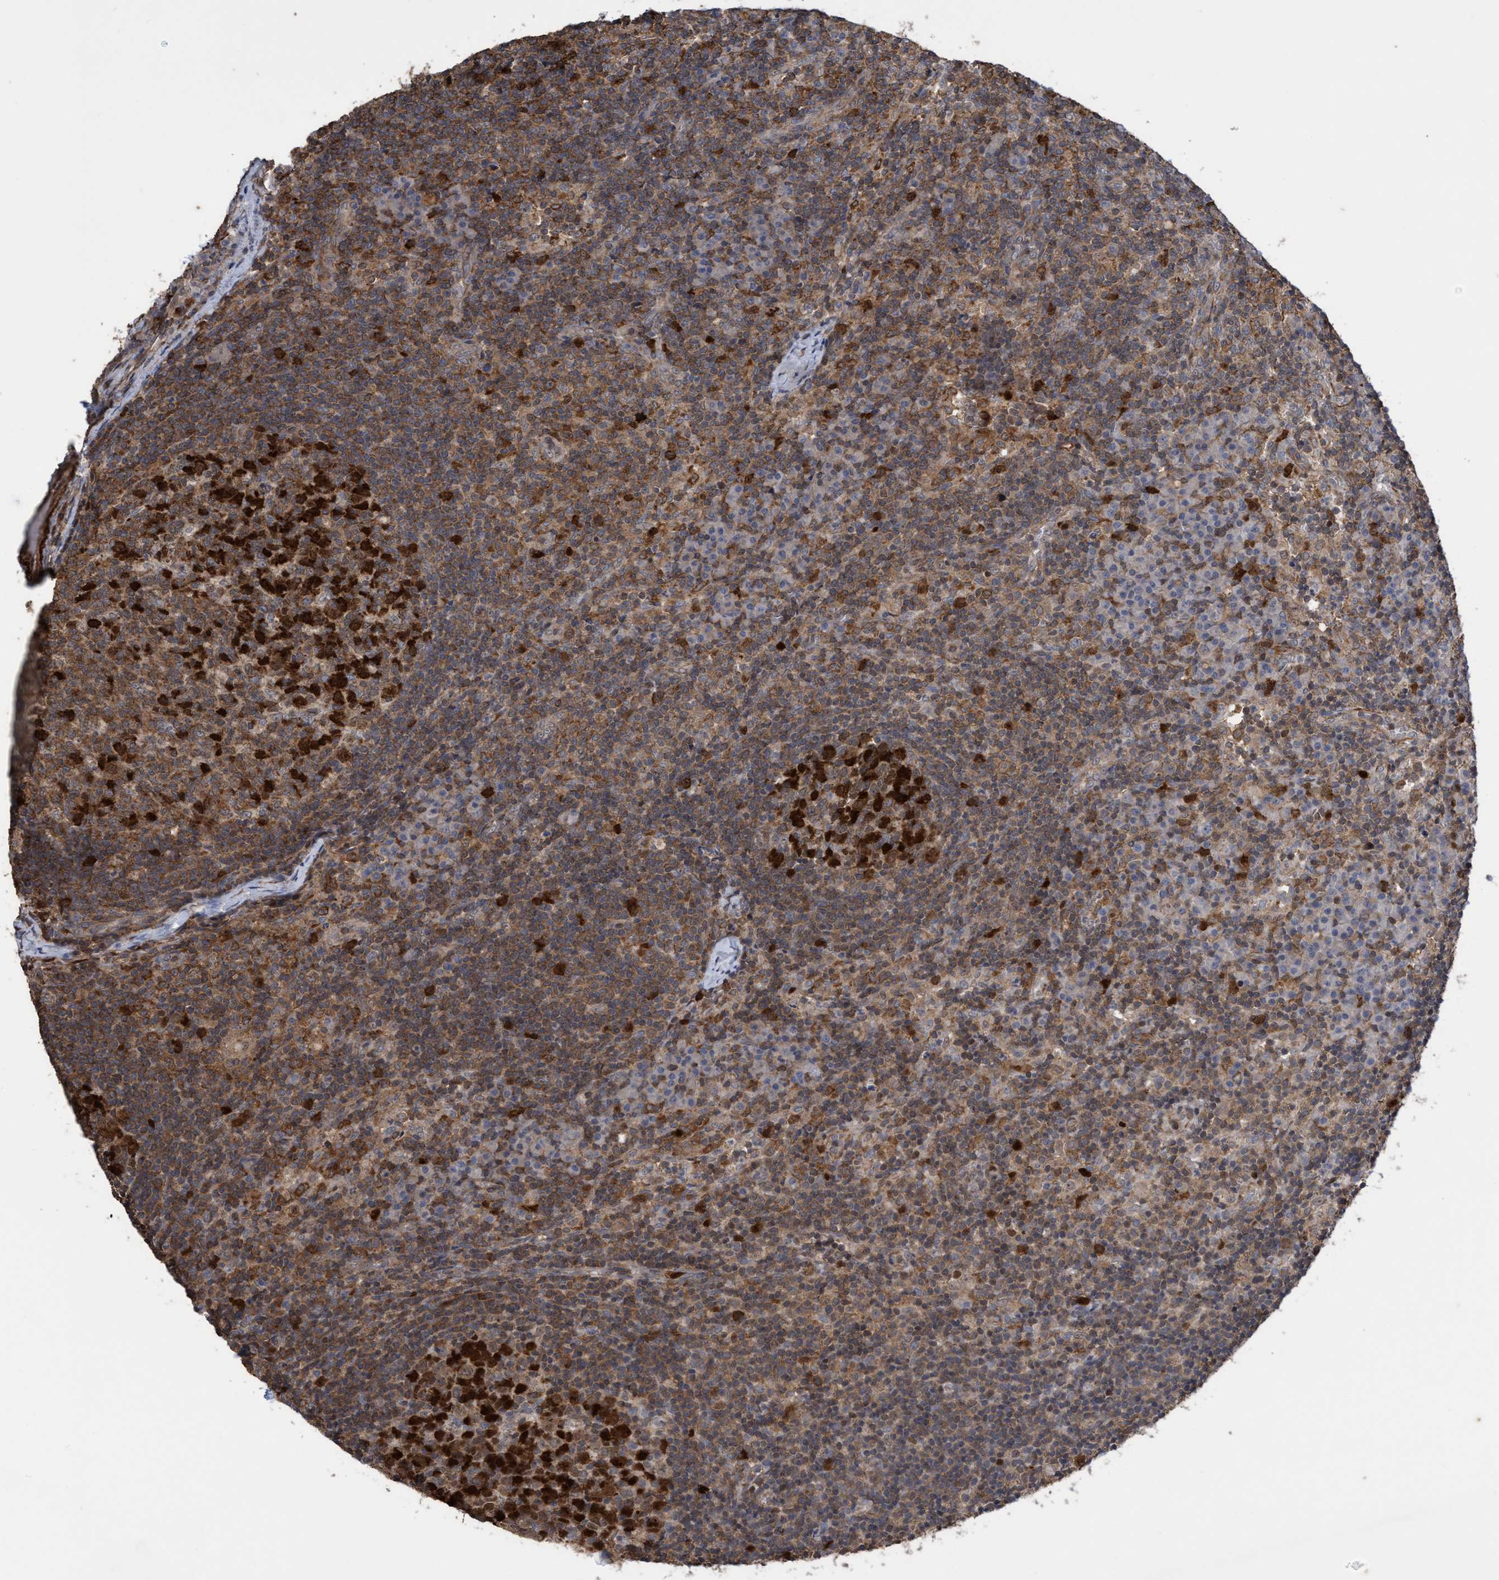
{"staining": {"intensity": "strong", "quantity": ">75%", "location": "cytoplasmic/membranous,nuclear"}, "tissue": "lymph node", "cell_type": "Germinal center cells", "image_type": "normal", "snomed": [{"axis": "morphology", "description": "Normal tissue, NOS"}, {"axis": "morphology", "description": "Inflammation, NOS"}, {"axis": "topography", "description": "Lymph node"}], "caption": "Lymph node stained with immunohistochemistry reveals strong cytoplasmic/membranous,nuclear positivity in about >75% of germinal center cells. The protein is shown in brown color, while the nuclei are stained blue.", "gene": "SLBP", "patient": {"sex": "male", "age": 55}}